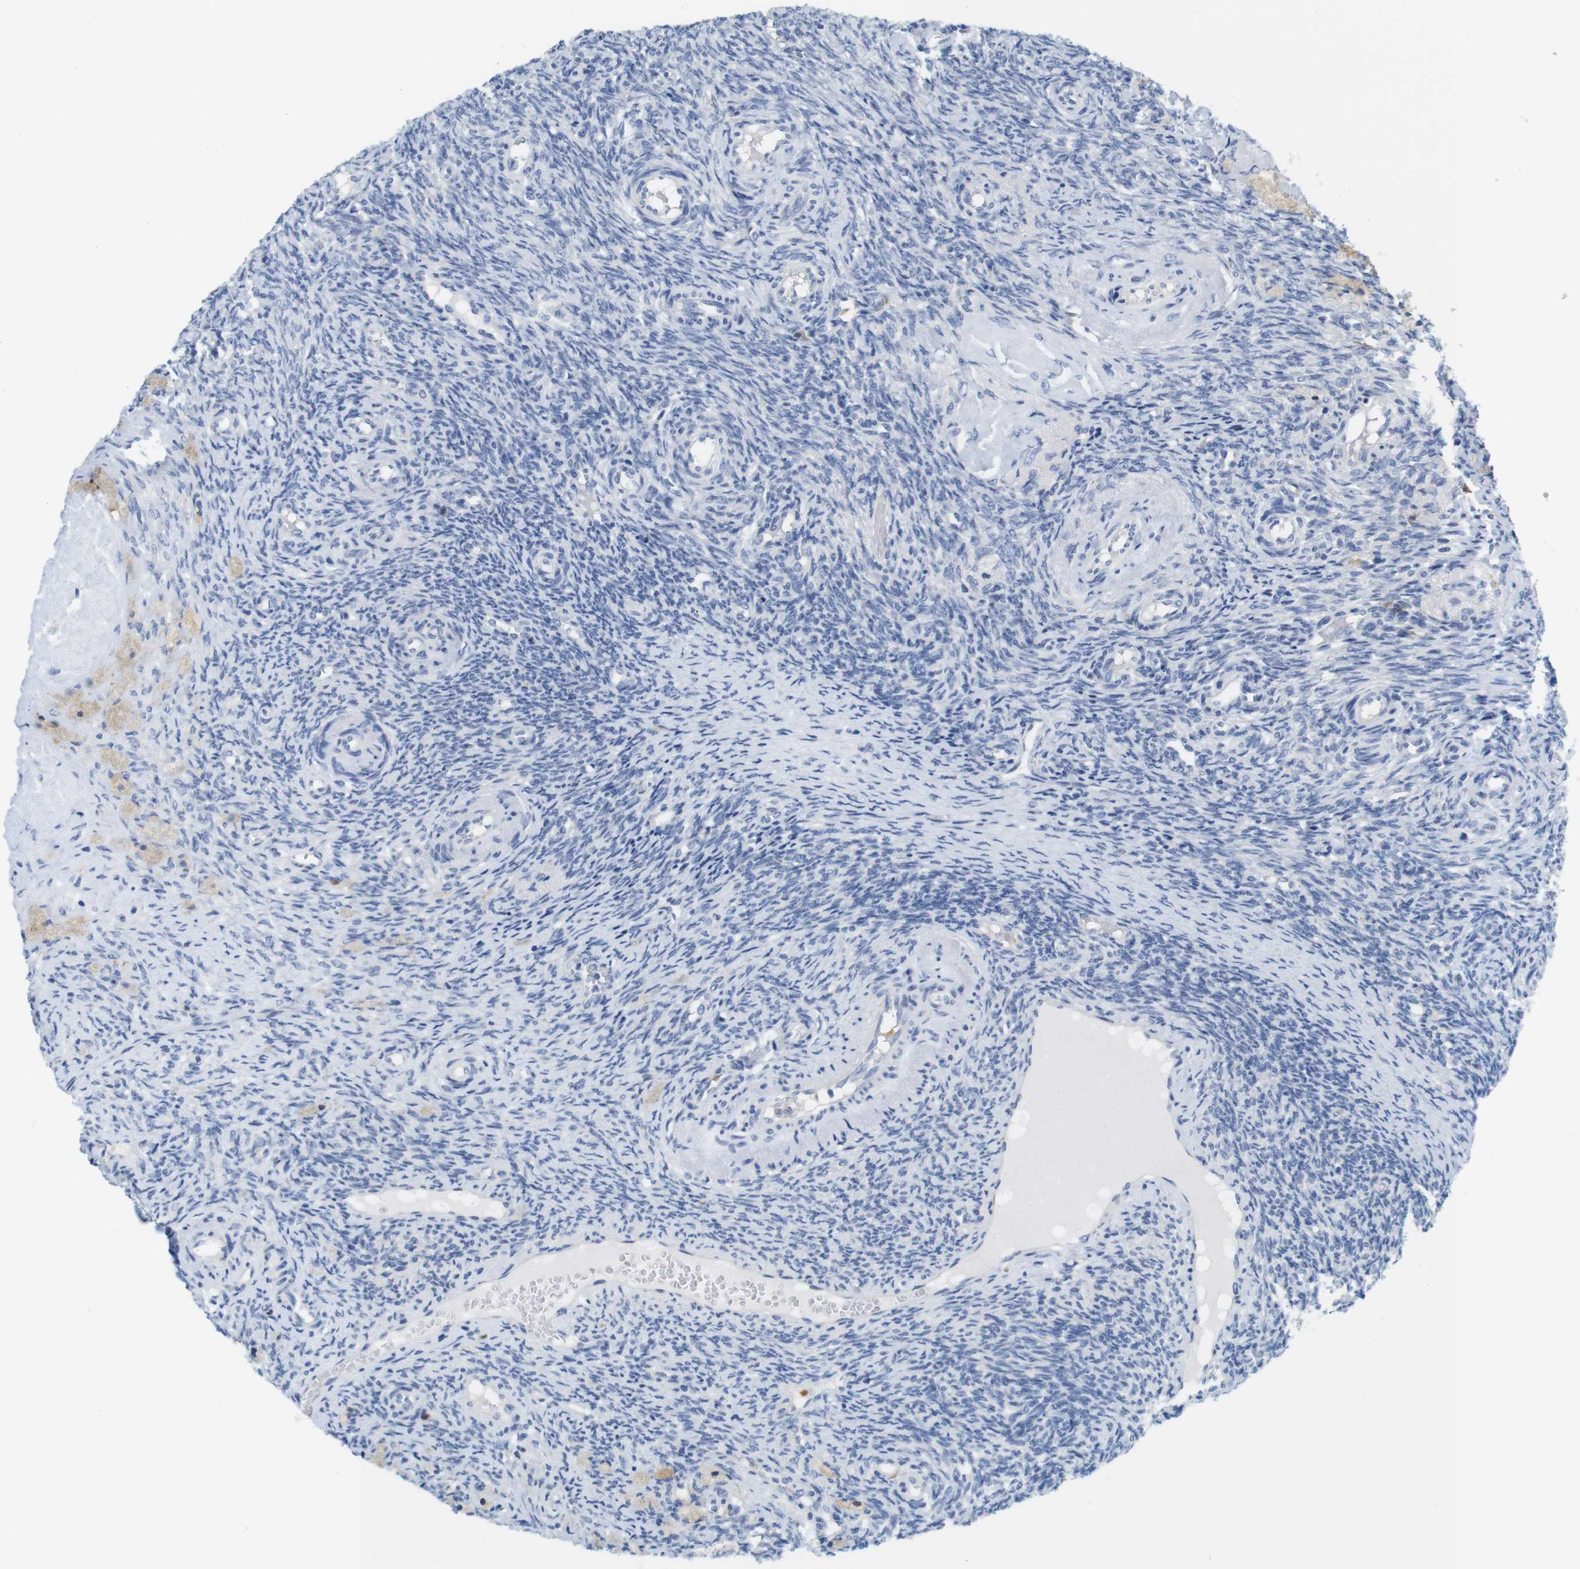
{"staining": {"intensity": "negative", "quantity": "none", "location": "none"}, "tissue": "ovary", "cell_type": "Ovarian stroma cells", "image_type": "normal", "snomed": [{"axis": "morphology", "description": "Normal tissue, NOS"}, {"axis": "topography", "description": "Ovary"}], "caption": "The IHC image has no significant expression in ovarian stroma cells of ovary.", "gene": "NEBL", "patient": {"sex": "female", "age": 41}}